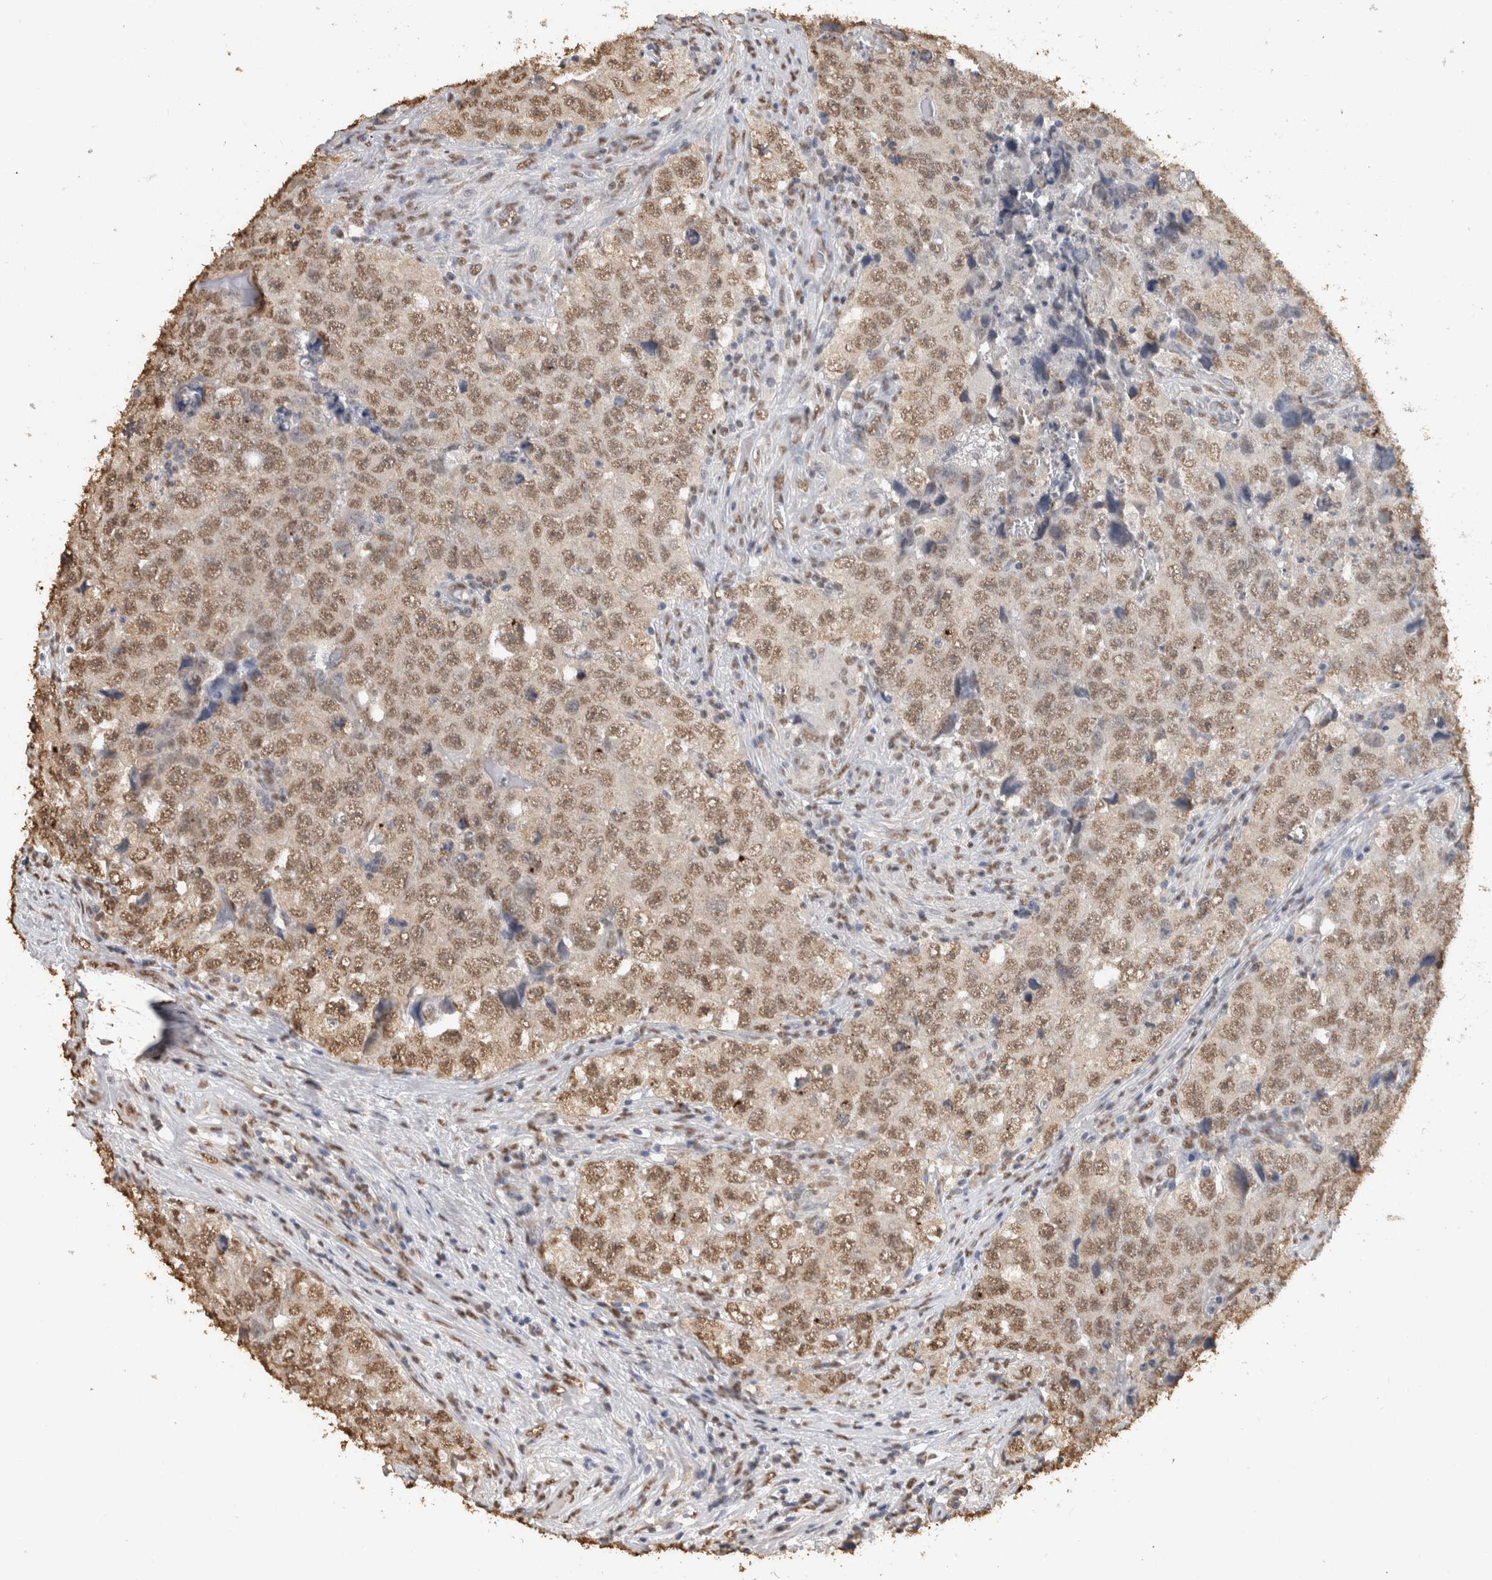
{"staining": {"intensity": "moderate", "quantity": ">75%", "location": "nuclear"}, "tissue": "testis cancer", "cell_type": "Tumor cells", "image_type": "cancer", "snomed": [{"axis": "morphology", "description": "Seminoma, NOS"}, {"axis": "morphology", "description": "Carcinoma, Embryonal, NOS"}, {"axis": "topography", "description": "Testis"}], "caption": "Immunohistochemical staining of testis cancer (embryonal carcinoma) displays medium levels of moderate nuclear positivity in approximately >75% of tumor cells. Immunohistochemistry stains the protein in brown and the nuclei are stained blue.", "gene": "HAND2", "patient": {"sex": "male", "age": 43}}